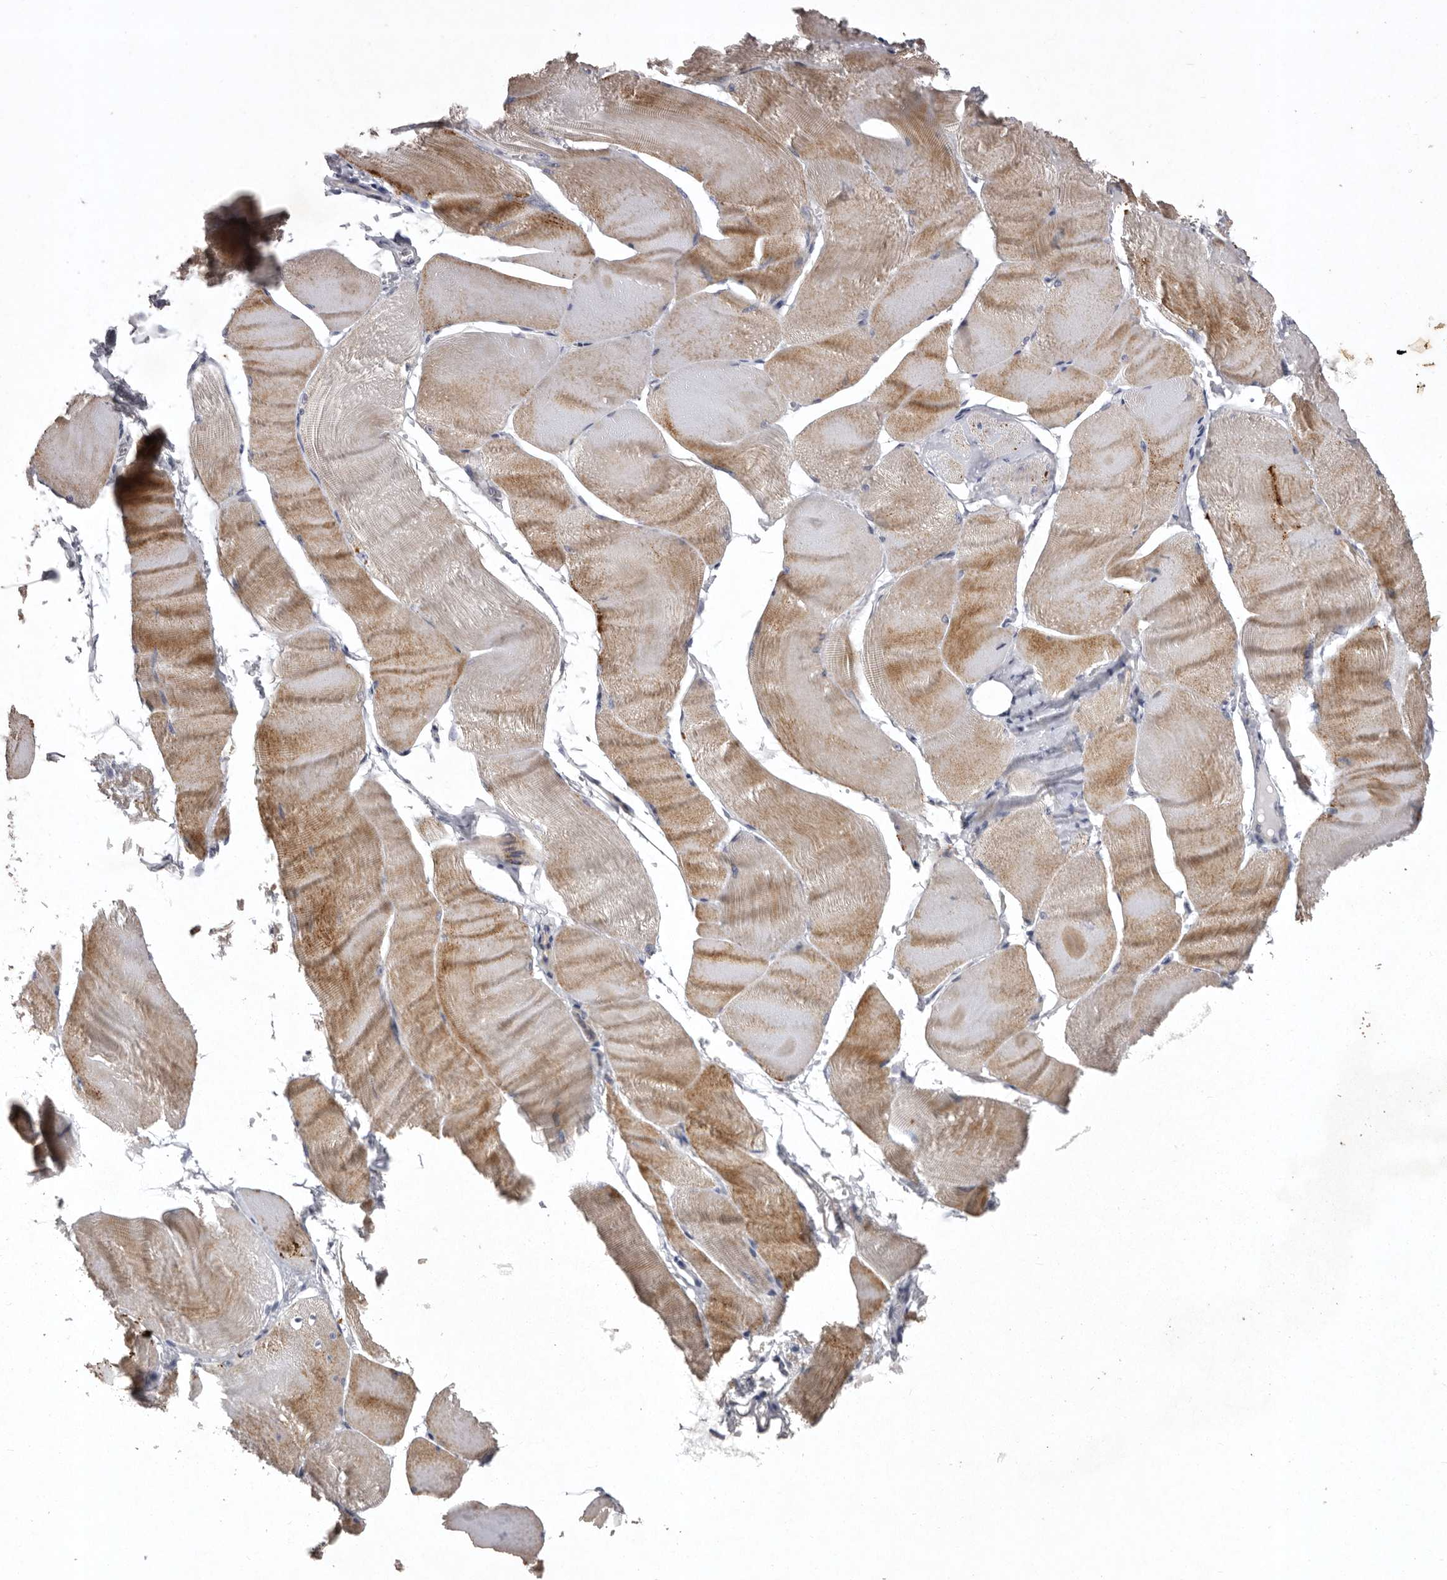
{"staining": {"intensity": "moderate", "quantity": ">75%", "location": "cytoplasmic/membranous"}, "tissue": "skeletal muscle", "cell_type": "Myocytes", "image_type": "normal", "snomed": [{"axis": "morphology", "description": "Normal tissue, NOS"}, {"axis": "morphology", "description": "Basal cell carcinoma"}, {"axis": "topography", "description": "Skeletal muscle"}], "caption": "This image shows normal skeletal muscle stained with immunohistochemistry to label a protein in brown. The cytoplasmic/membranous of myocytes show moderate positivity for the protein. Nuclei are counter-stained blue.", "gene": "NKAIN4", "patient": {"sex": "female", "age": 64}}